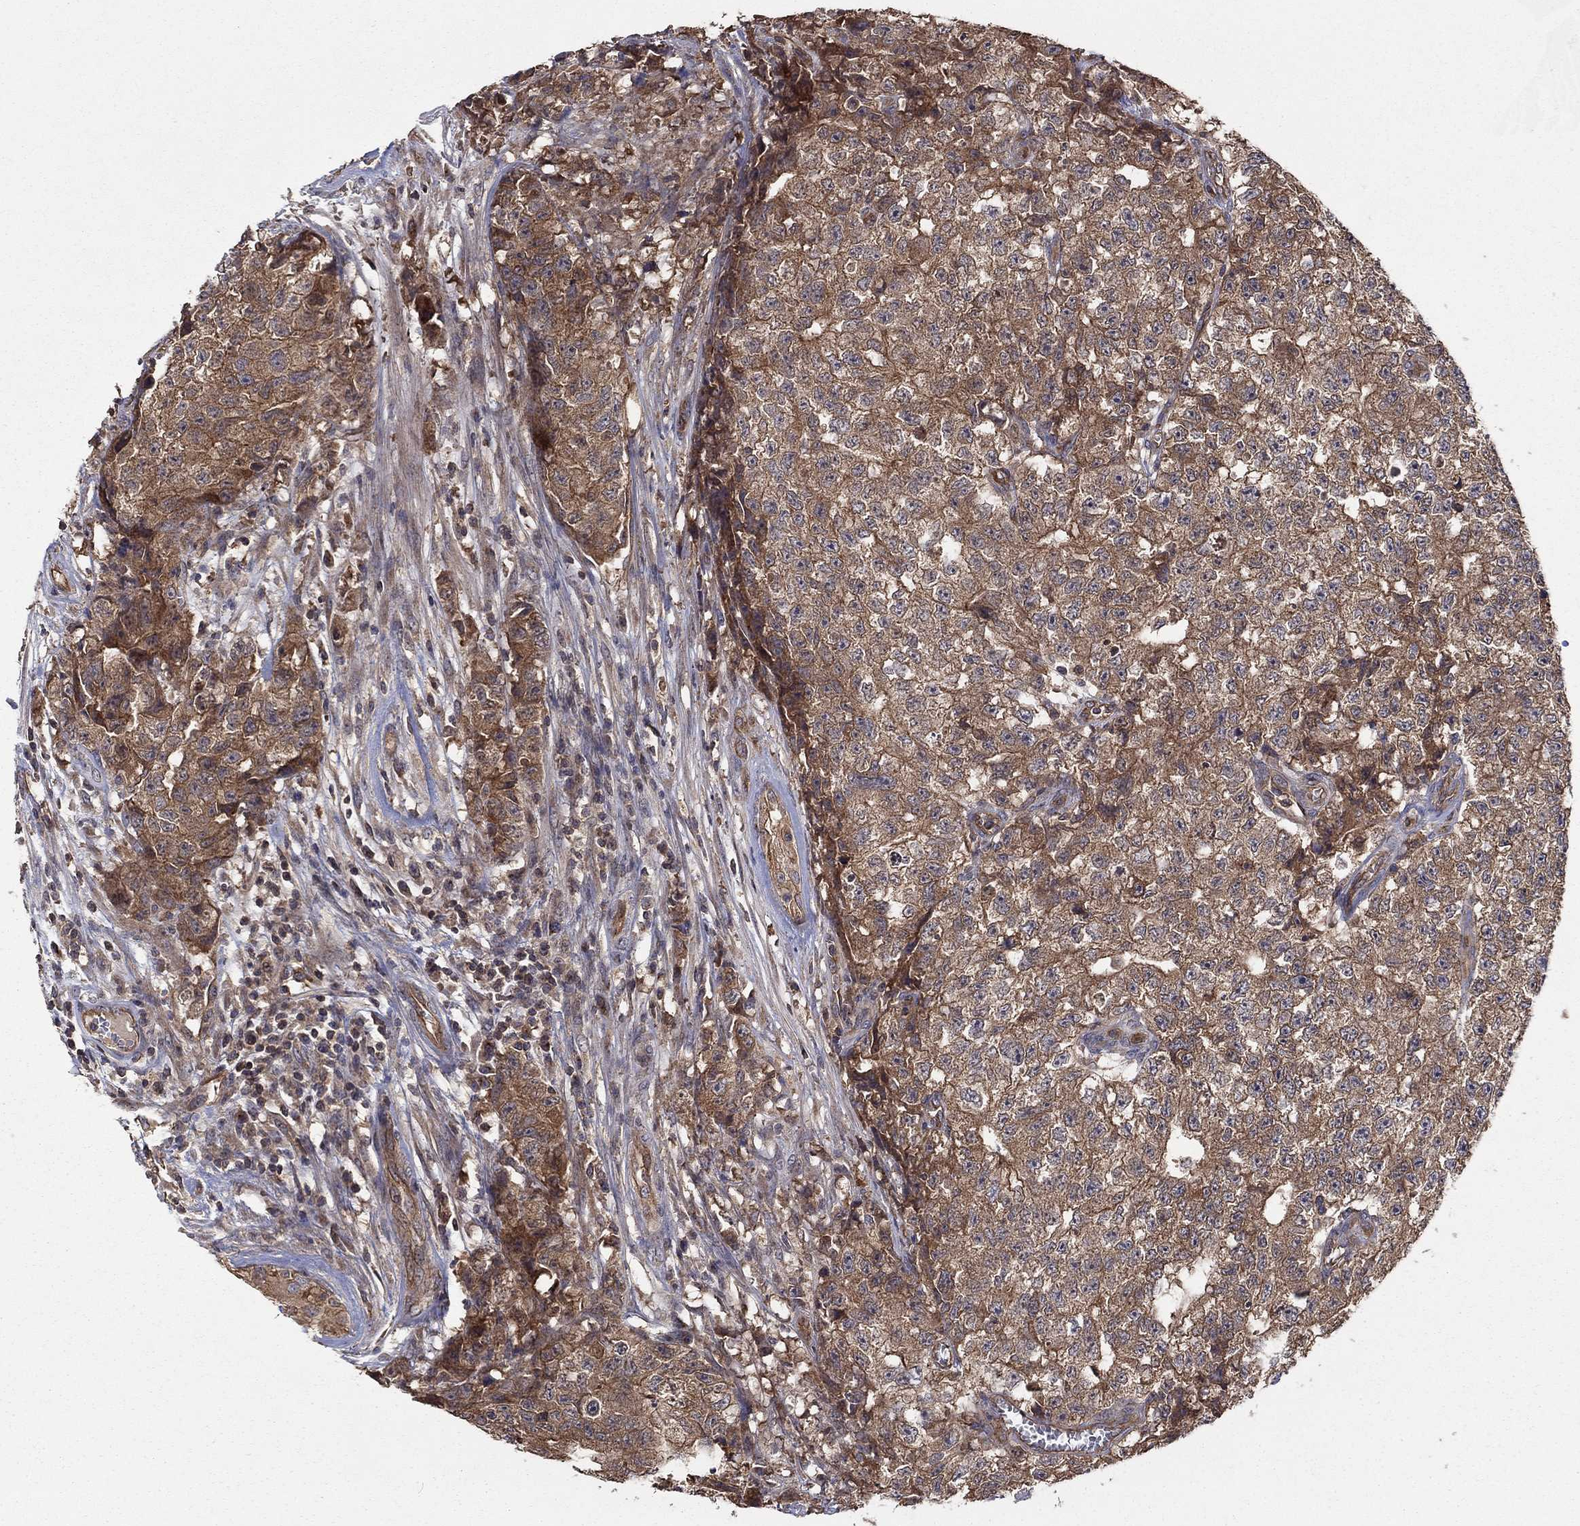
{"staining": {"intensity": "moderate", "quantity": ">75%", "location": "cytoplasmic/membranous"}, "tissue": "testis cancer", "cell_type": "Tumor cells", "image_type": "cancer", "snomed": [{"axis": "morphology", "description": "Seminoma, NOS"}, {"axis": "morphology", "description": "Carcinoma, Embryonal, NOS"}, {"axis": "topography", "description": "Testis"}], "caption": "Immunohistochemical staining of human testis cancer (embryonal carcinoma) reveals medium levels of moderate cytoplasmic/membranous staining in about >75% of tumor cells.", "gene": "BMERB1", "patient": {"sex": "male", "age": 22}}